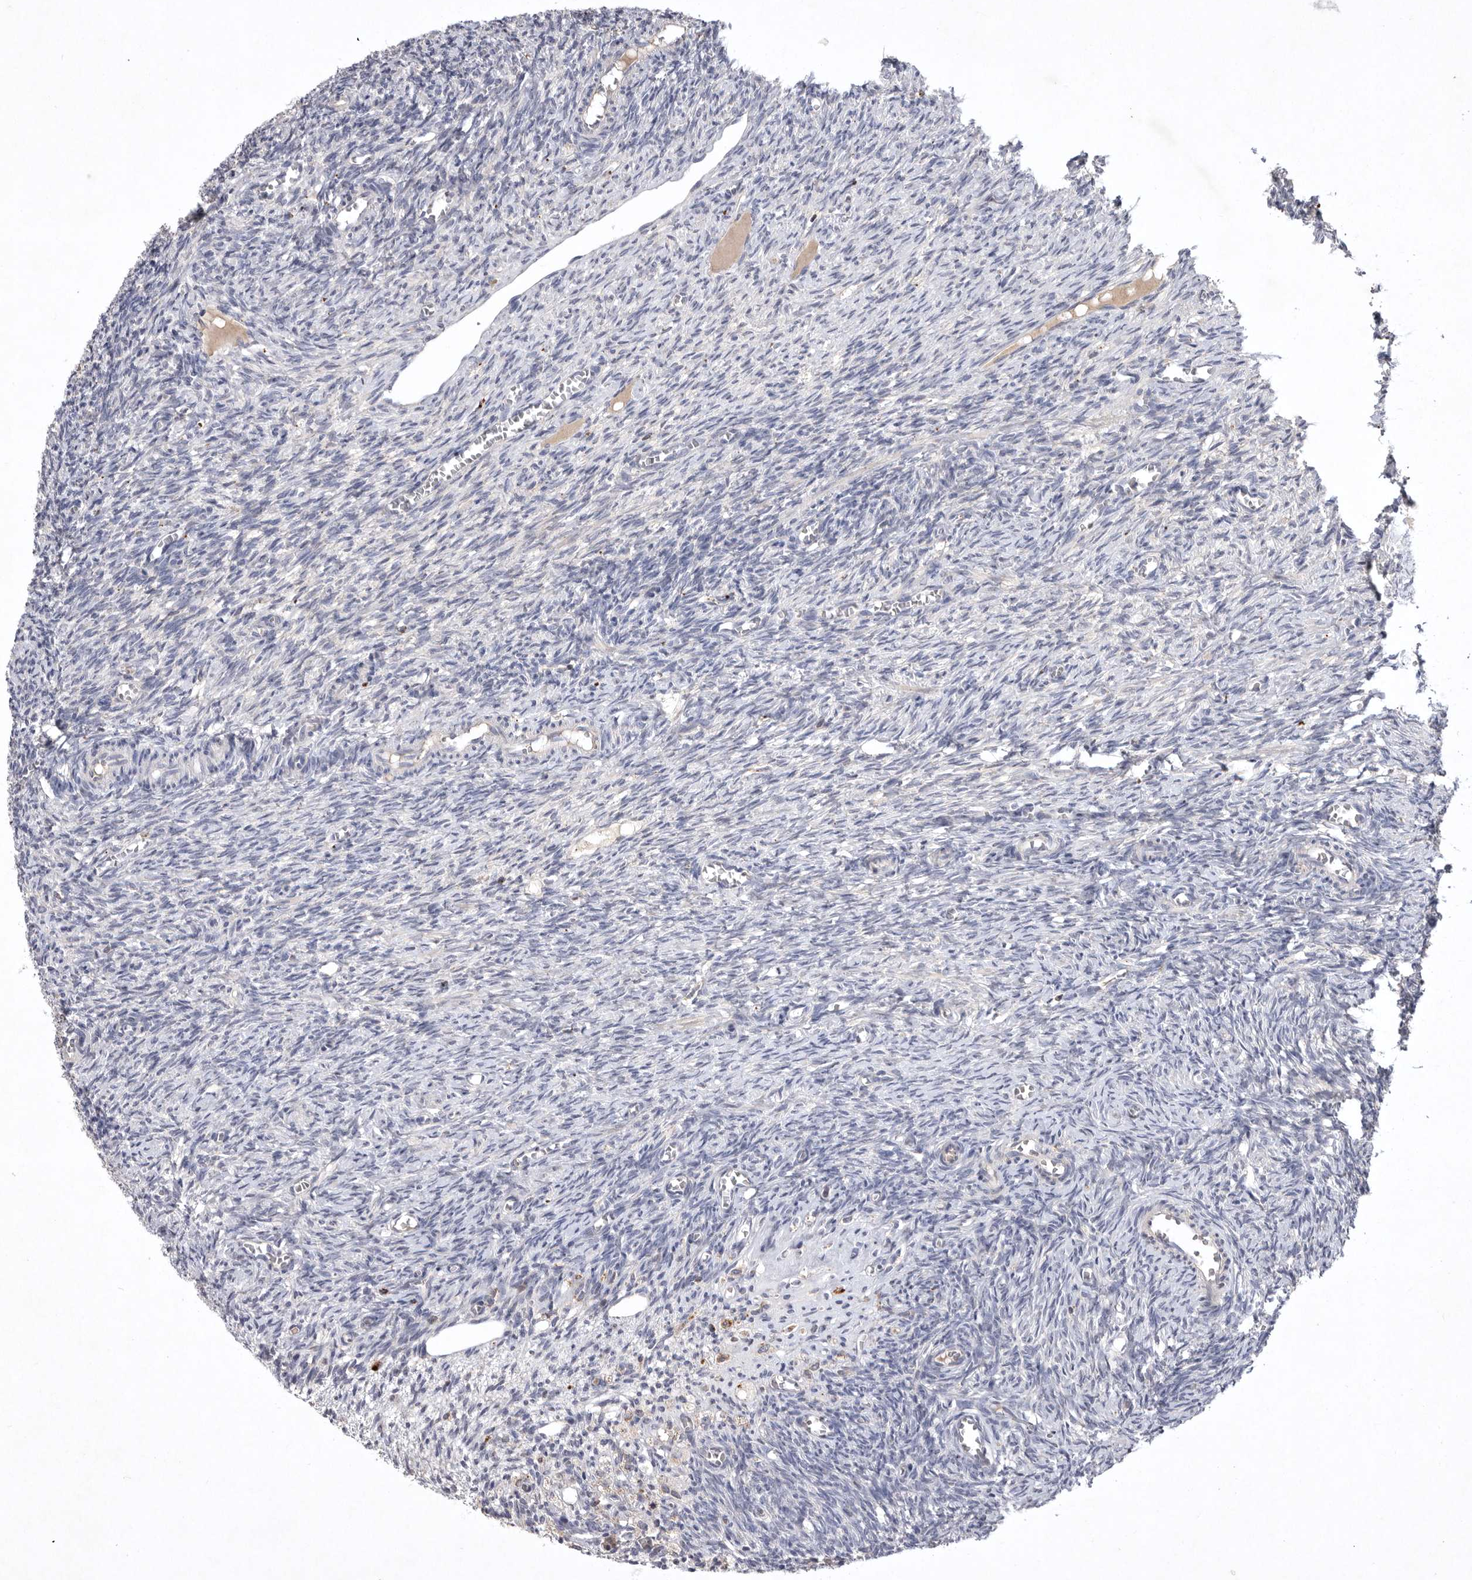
{"staining": {"intensity": "negative", "quantity": "none", "location": "none"}, "tissue": "ovary", "cell_type": "Follicle cells", "image_type": "normal", "snomed": [{"axis": "morphology", "description": "Normal tissue, NOS"}, {"axis": "topography", "description": "Ovary"}], "caption": "High magnification brightfield microscopy of benign ovary stained with DAB (3,3'-diaminobenzidine) (brown) and counterstained with hematoxylin (blue): follicle cells show no significant staining.", "gene": "TNFSF14", "patient": {"sex": "female", "age": 27}}